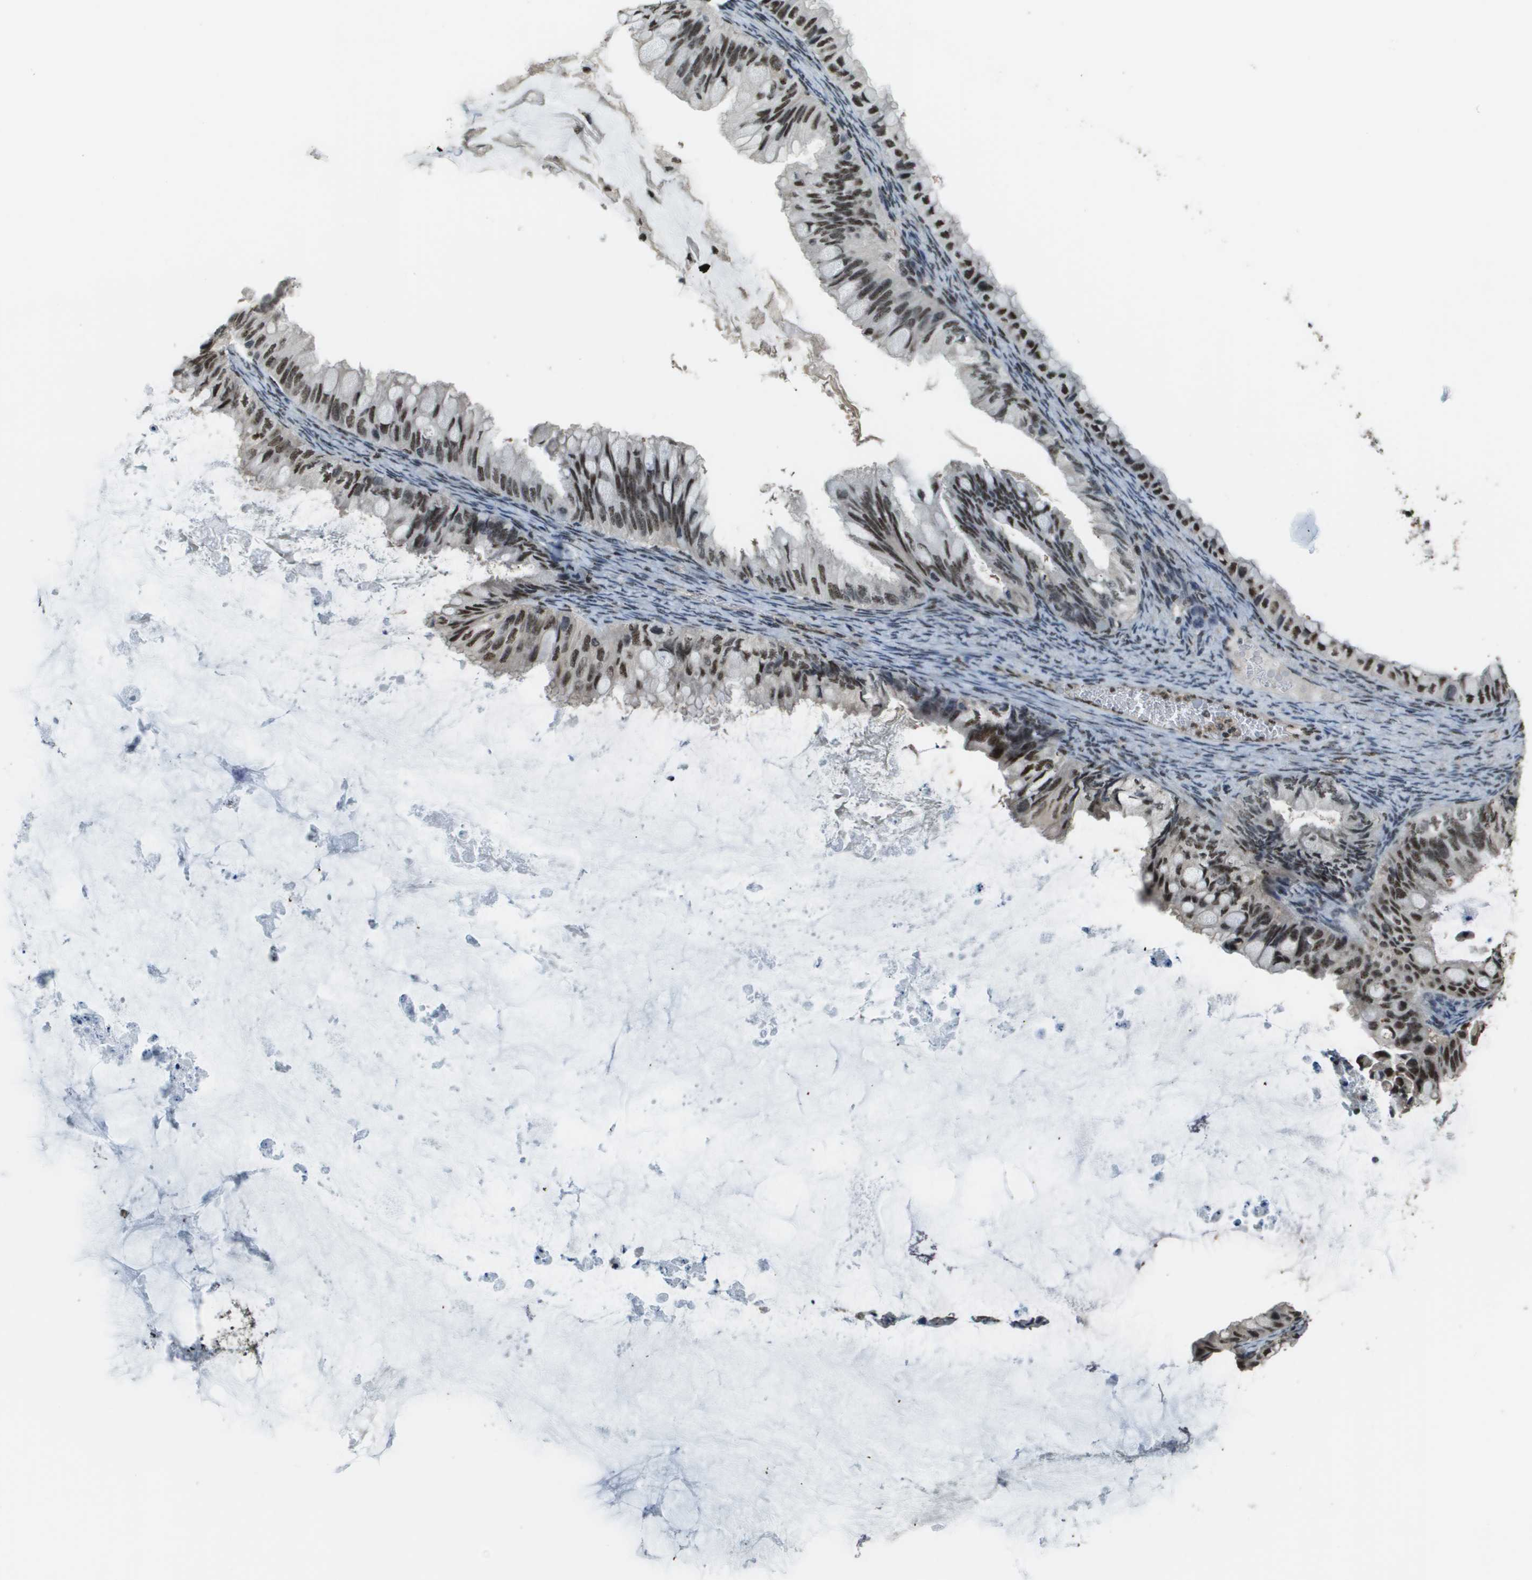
{"staining": {"intensity": "strong", "quantity": ">75%", "location": "nuclear"}, "tissue": "ovarian cancer", "cell_type": "Tumor cells", "image_type": "cancer", "snomed": [{"axis": "morphology", "description": "Cystadenocarcinoma, mucinous, NOS"}, {"axis": "topography", "description": "Ovary"}], "caption": "Ovarian cancer (mucinous cystadenocarcinoma) stained with immunohistochemistry (IHC) reveals strong nuclear expression in about >75% of tumor cells.", "gene": "SP100", "patient": {"sex": "female", "age": 80}}